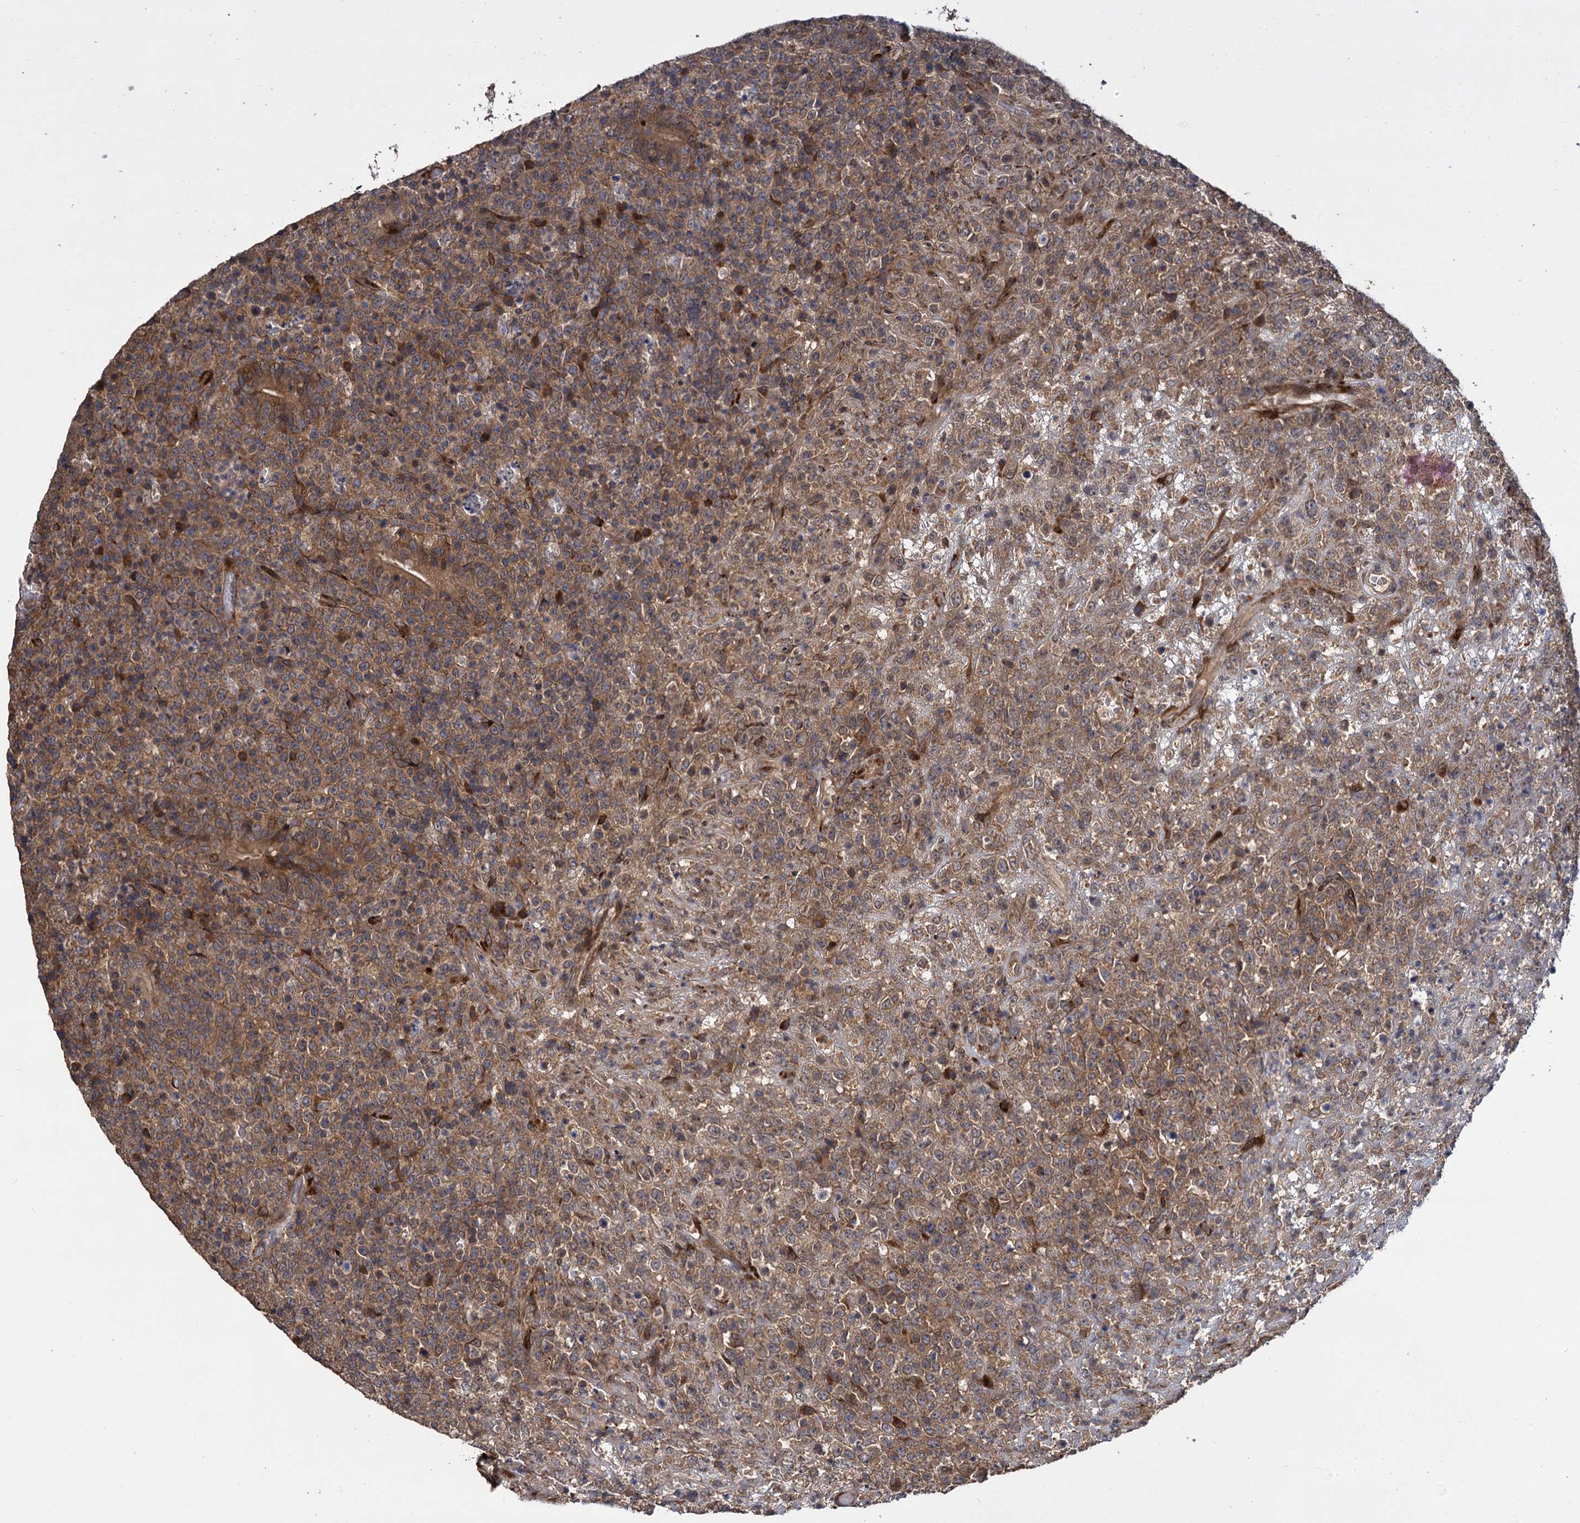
{"staining": {"intensity": "moderate", "quantity": ">75%", "location": "cytoplasmic/membranous"}, "tissue": "lymphoma", "cell_type": "Tumor cells", "image_type": "cancer", "snomed": [{"axis": "morphology", "description": "Malignant lymphoma, non-Hodgkin's type, High grade"}, {"axis": "topography", "description": "Colon"}], "caption": "IHC staining of malignant lymphoma, non-Hodgkin's type (high-grade), which exhibits medium levels of moderate cytoplasmic/membranous positivity in approximately >75% of tumor cells indicating moderate cytoplasmic/membranous protein positivity. The staining was performed using DAB (3,3'-diaminobenzidine) (brown) for protein detection and nuclei were counterstained in hematoxylin (blue).", "gene": "INPPL1", "patient": {"sex": "female", "age": 53}}